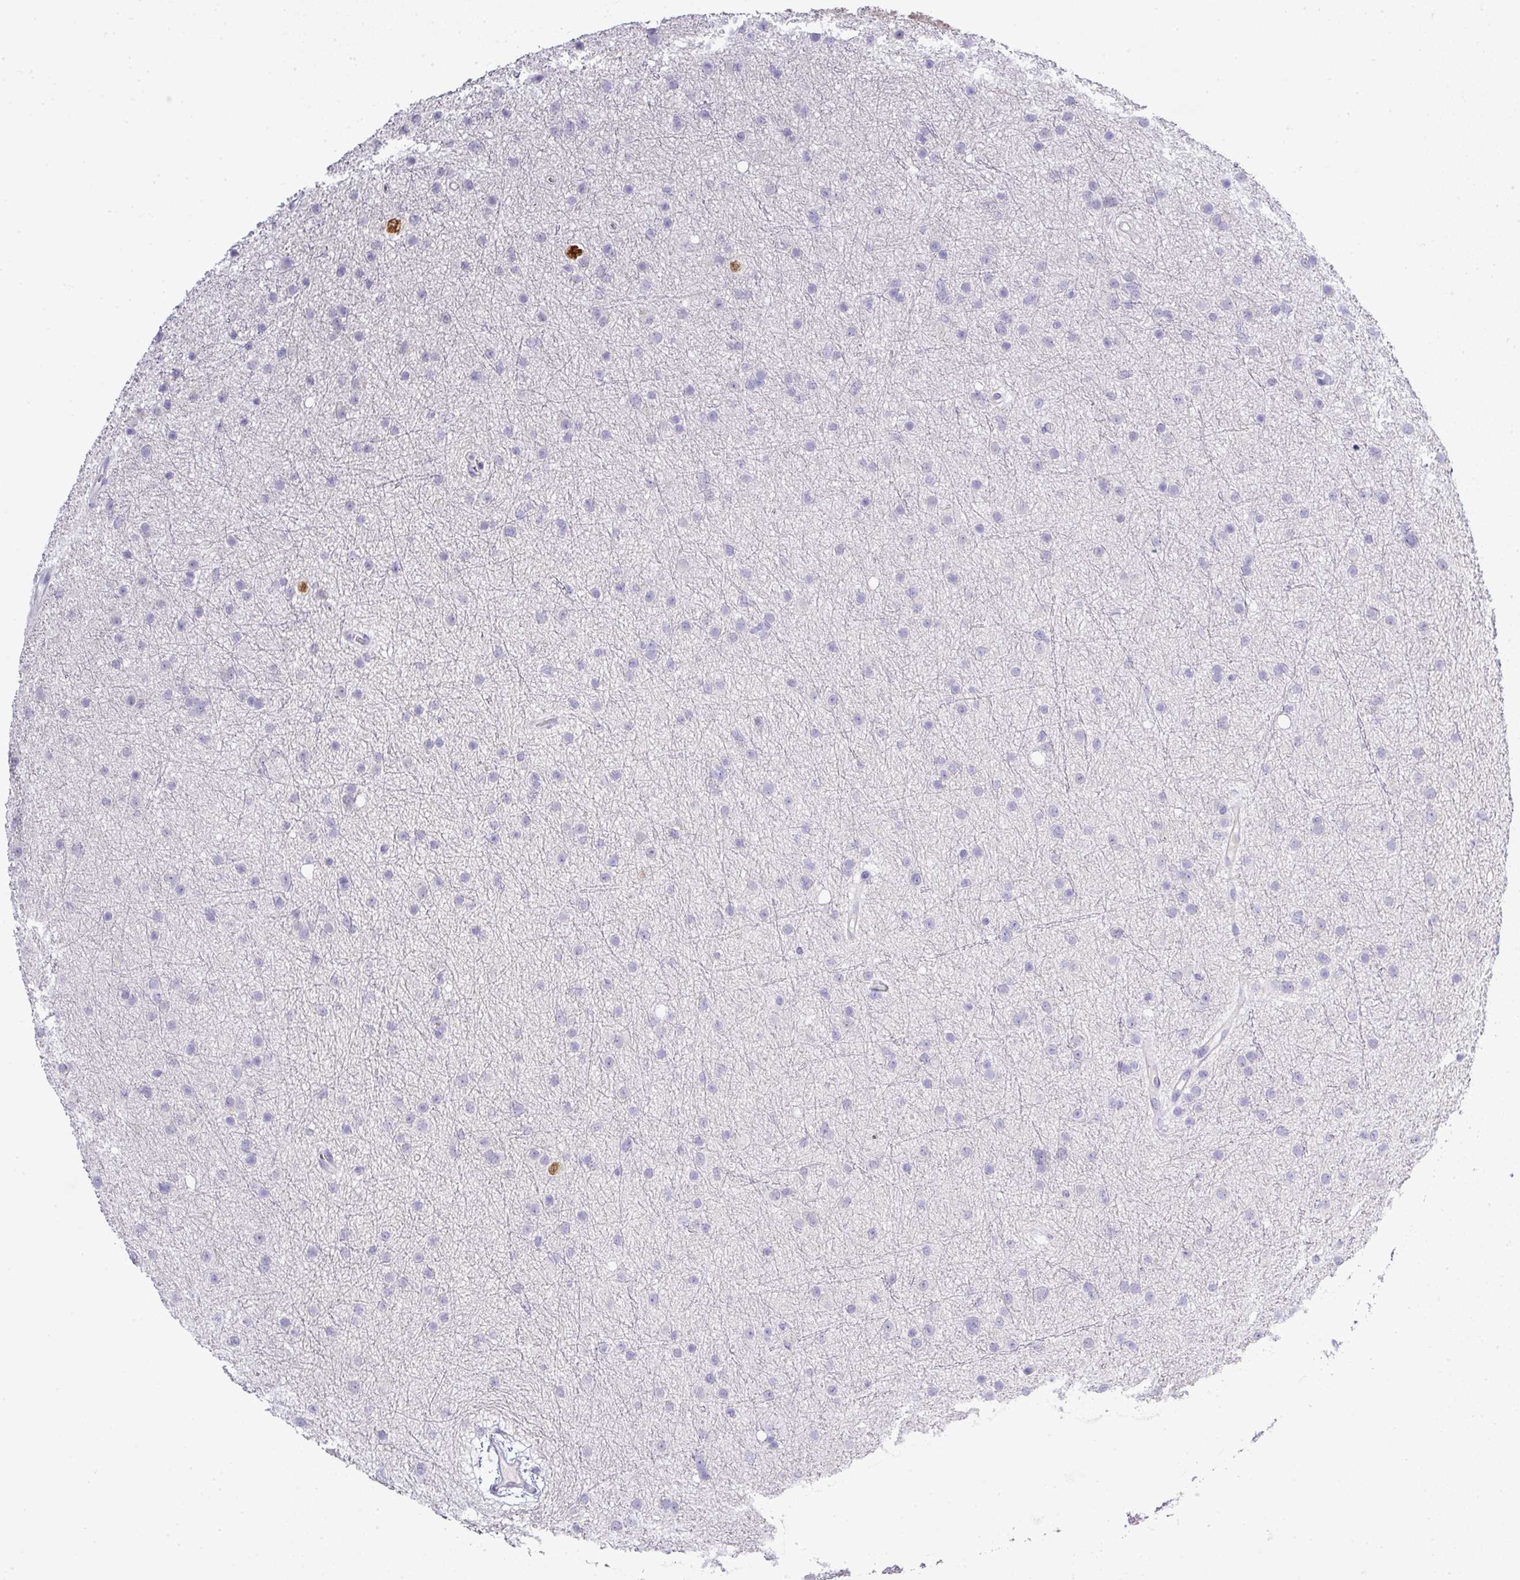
{"staining": {"intensity": "negative", "quantity": "none", "location": "none"}, "tissue": "glioma", "cell_type": "Tumor cells", "image_type": "cancer", "snomed": [{"axis": "morphology", "description": "Glioma, malignant, Low grade"}, {"axis": "topography", "description": "Cerebral cortex"}], "caption": "The micrograph exhibits no significant expression in tumor cells of malignant glioma (low-grade). Brightfield microscopy of immunohistochemistry stained with DAB (brown) and hematoxylin (blue), captured at high magnification.", "gene": "BCL11A", "patient": {"sex": "female", "age": 39}}